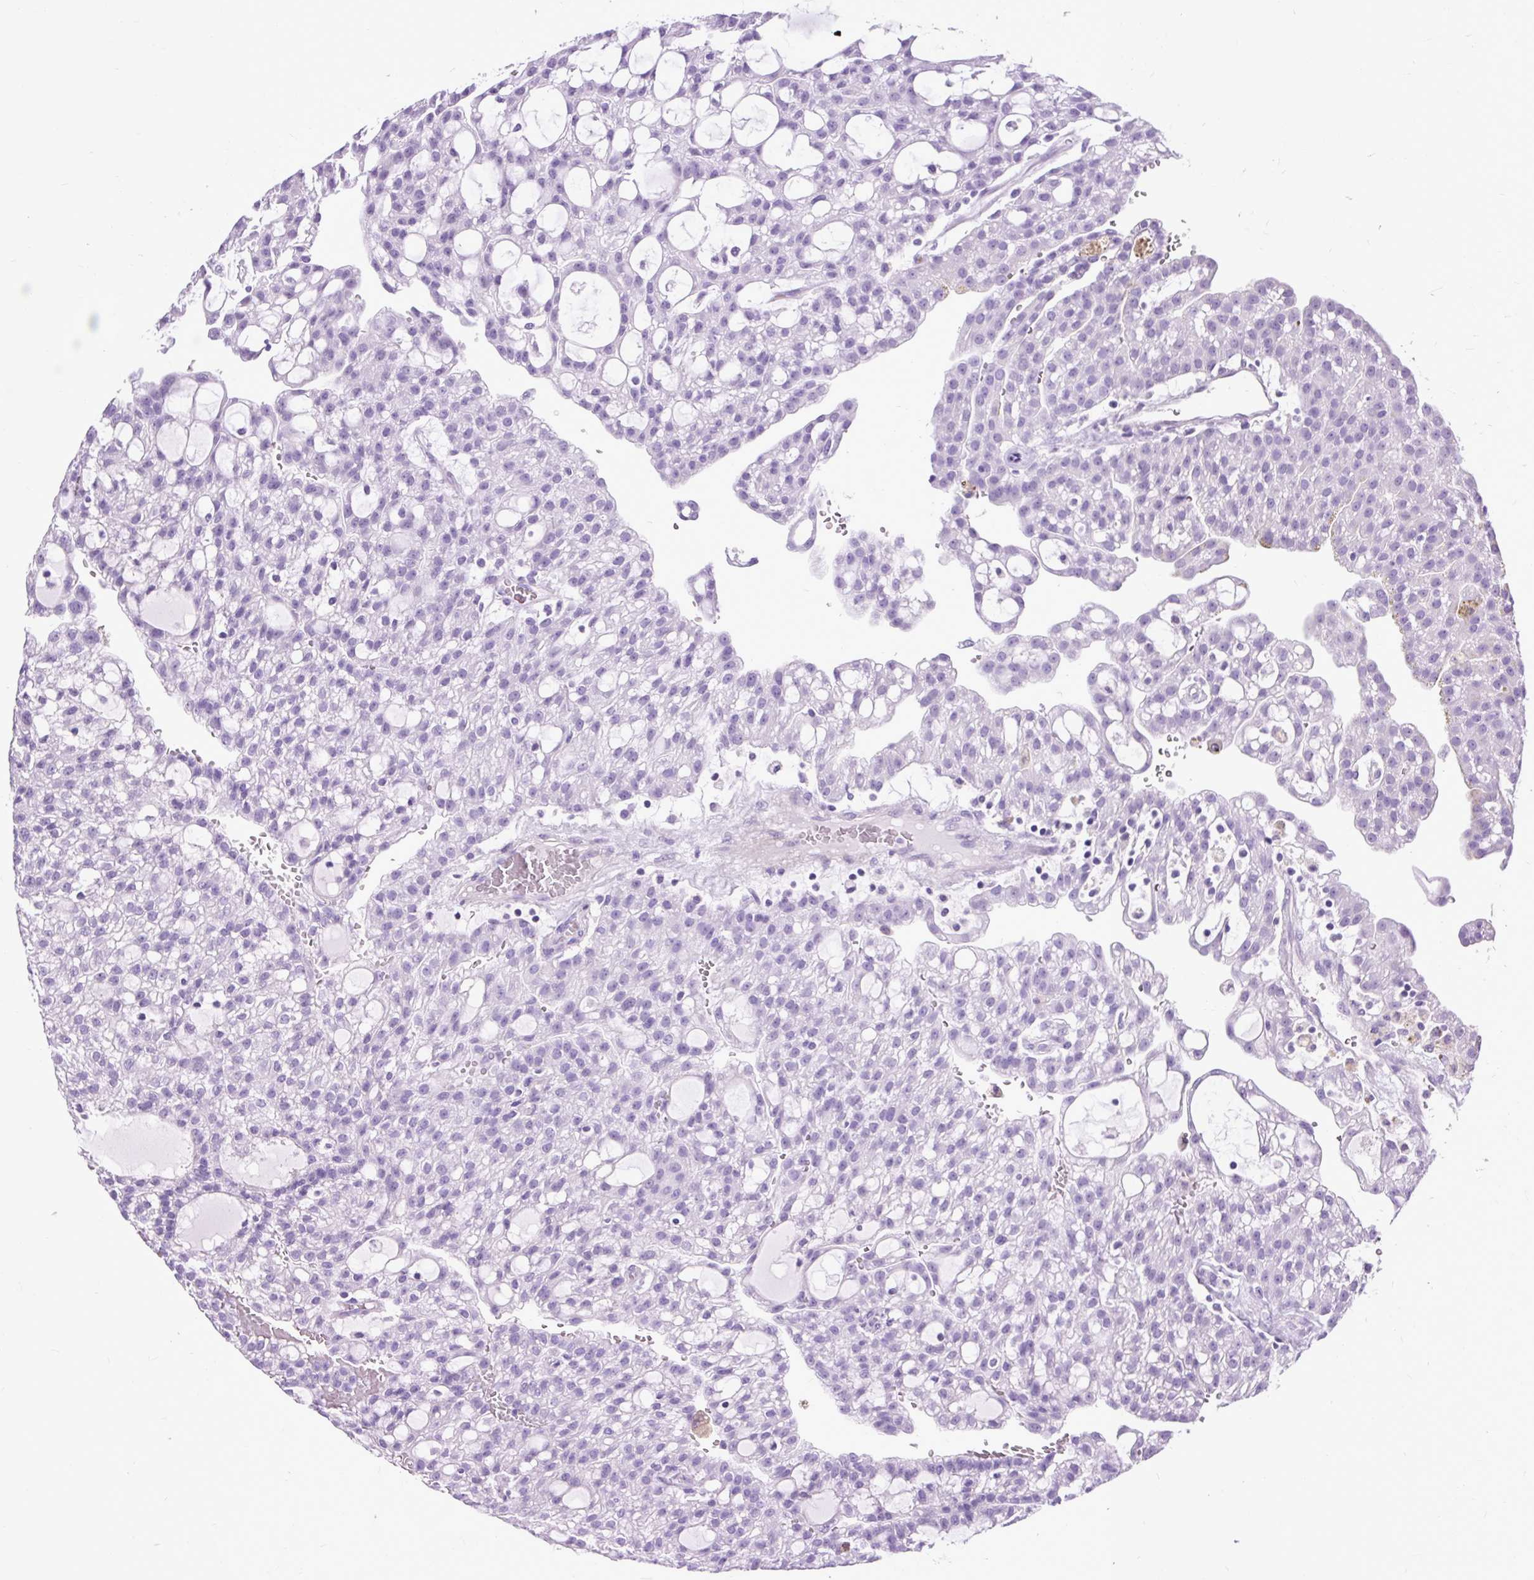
{"staining": {"intensity": "negative", "quantity": "none", "location": "none"}, "tissue": "renal cancer", "cell_type": "Tumor cells", "image_type": "cancer", "snomed": [{"axis": "morphology", "description": "Adenocarcinoma, NOS"}, {"axis": "topography", "description": "Kidney"}], "caption": "Tumor cells show no significant protein staining in adenocarcinoma (renal).", "gene": "DPP6", "patient": {"sex": "male", "age": 63}}